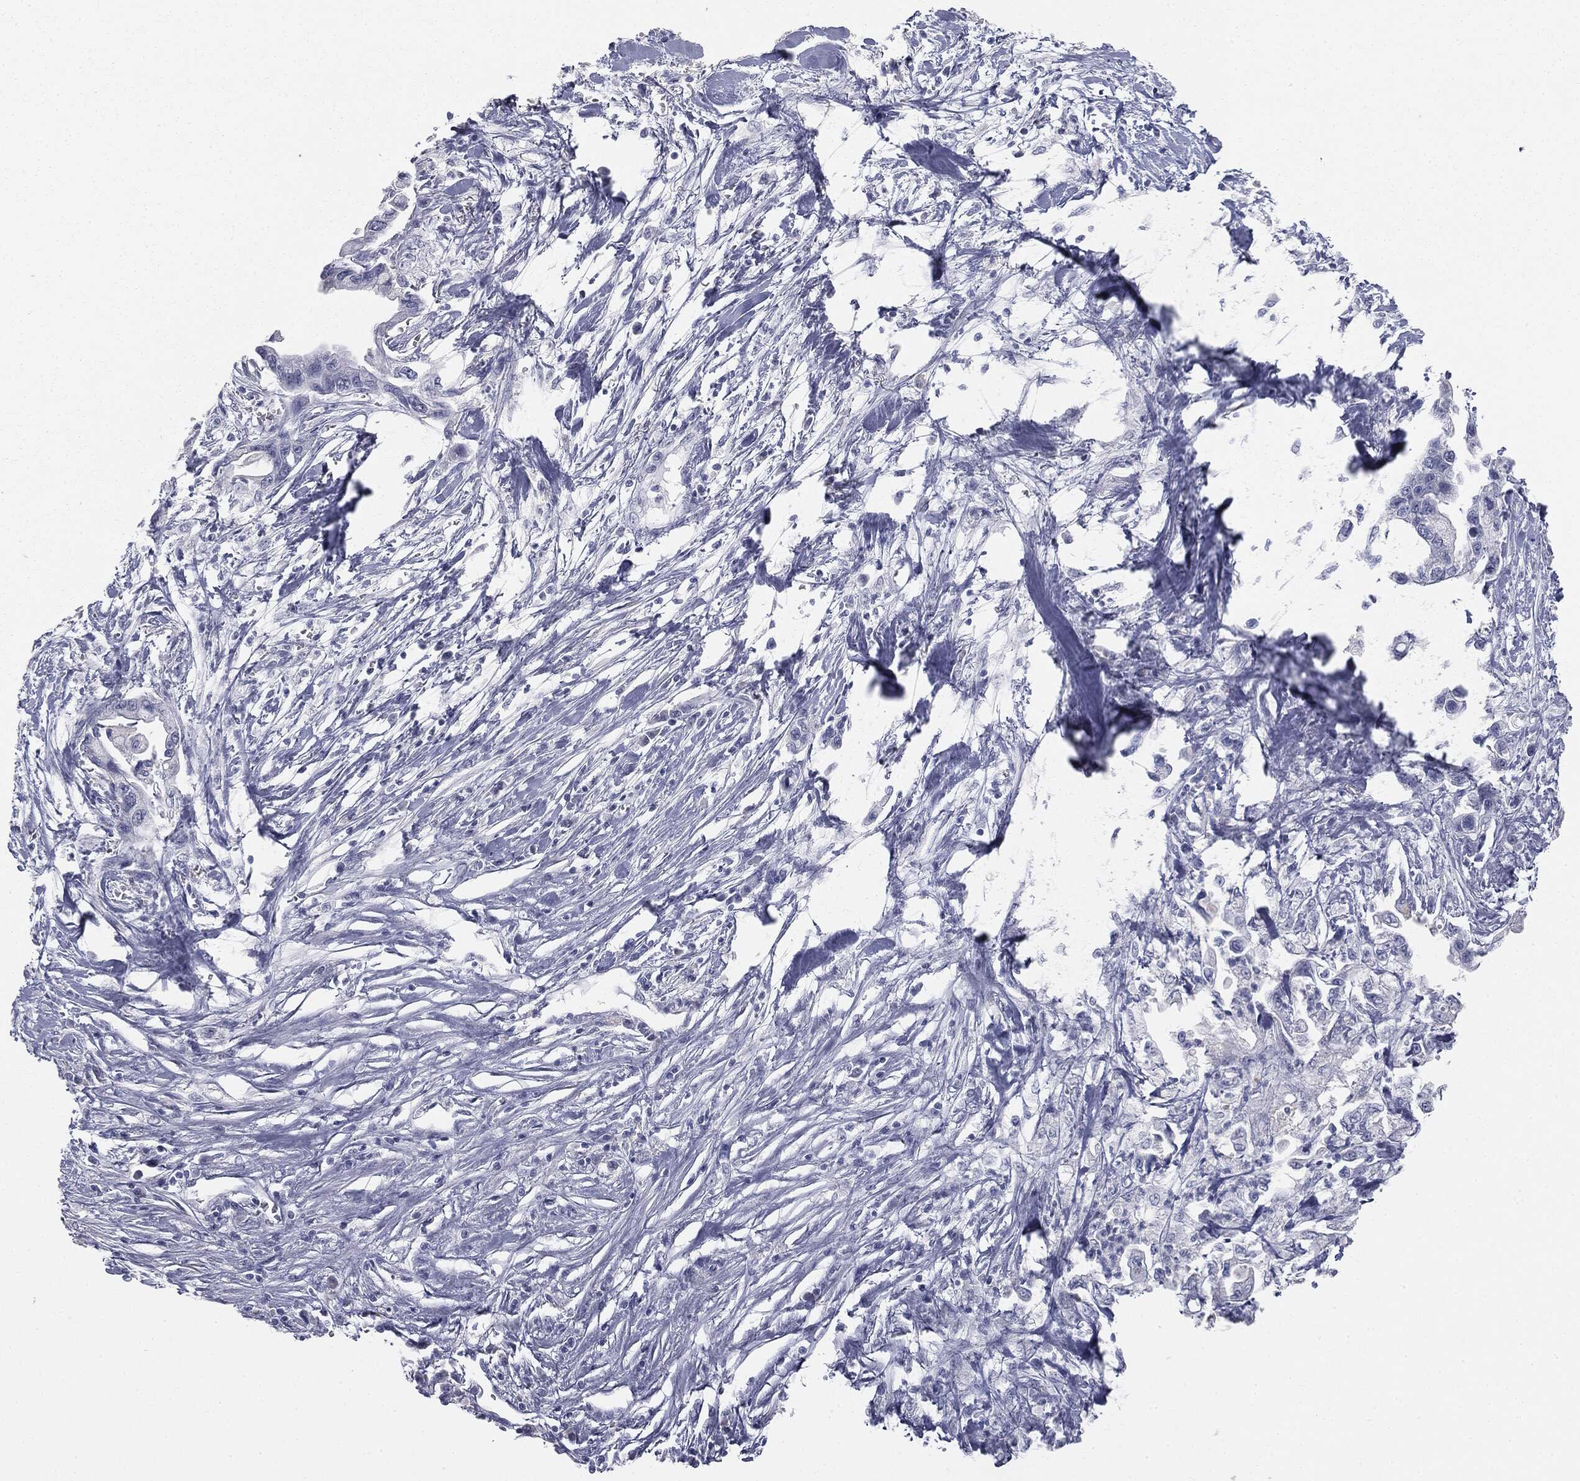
{"staining": {"intensity": "negative", "quantity": "none", "location": "none"}, "tissue": "pancreatic cancer", "cell_type": "Tumor cells", "image_type": "cancer", "snomed": [{"axis": "morphology", "description": "Adenocarcinoma, NOS"}, {"axis": "topography", "description": "Pancreas"}], "caption": "Tumor cells show no significant protein staining in pancreatic cancer (adenocarcinoma). The staining is performed using DAB brown chromogen with nuclei counter-stained in using hematoxylin.", "gene": "MUC5AC", "patient": {"sex": "male", "age": 61}}